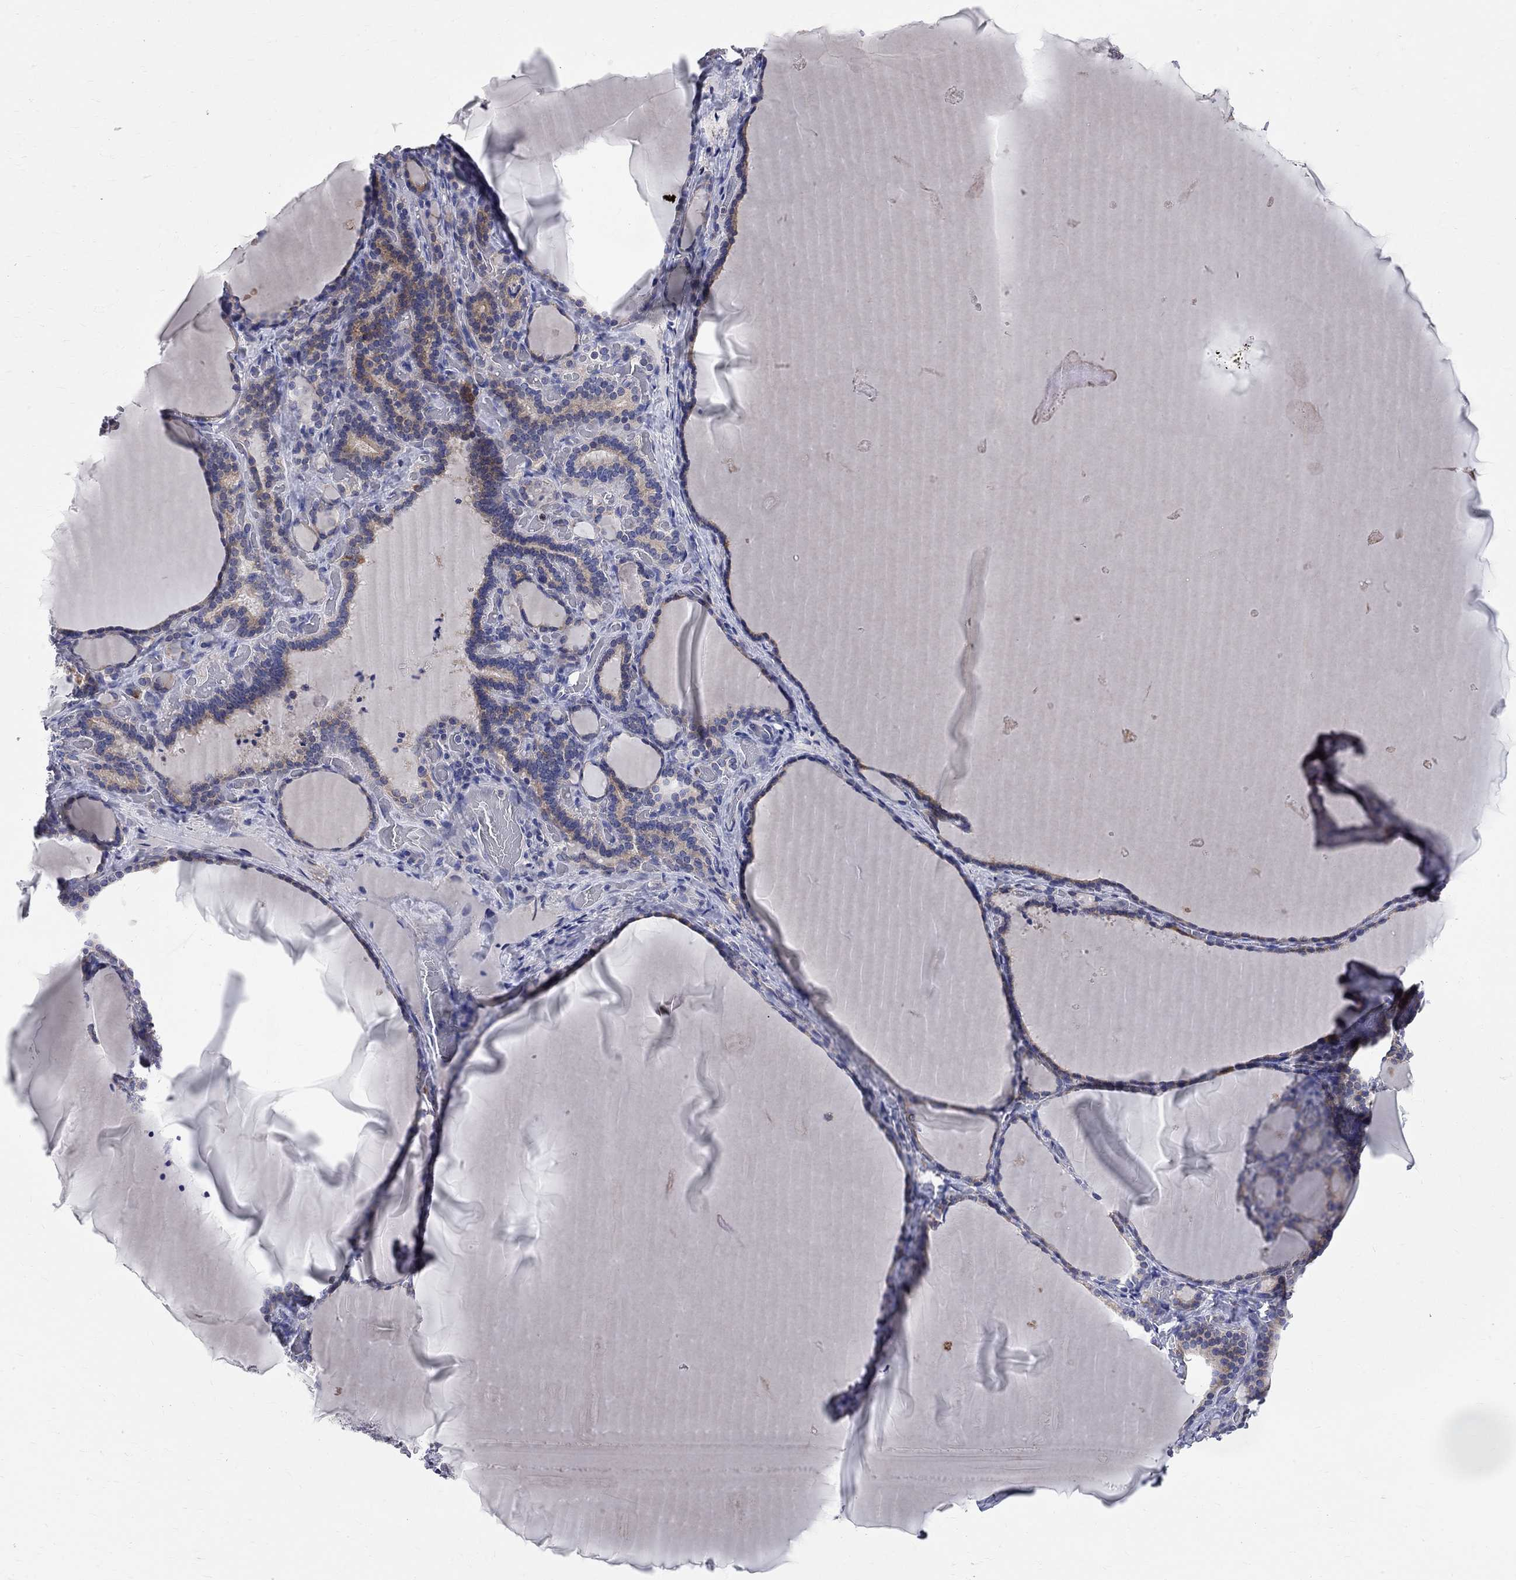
{"staining": {"intensity": "moderate", "quantity": "<25%", "location": "cytoplasmic/membranous"}, "tissue": "thyroid gland", "cell_type": "Glandular cells", "image_type": "normal", "snomed": [{"axis": "morphology", "description": "Normal tissue, NOS"}, {"axis": "morphology", "description": "Hyperplasia, NOS"}, {"axis": "topography", "description": "Thyroid gland"}], "caption": "IHC (DAB (3,3'-diaminobenzidine)) staining of unremarkable human thyroid gland shows moderate cytoplasmic/membranous protein expression in about <25% of glandular cells.", "gene": "ACSL1", "patient": {"sex": "female", "age": 27}}